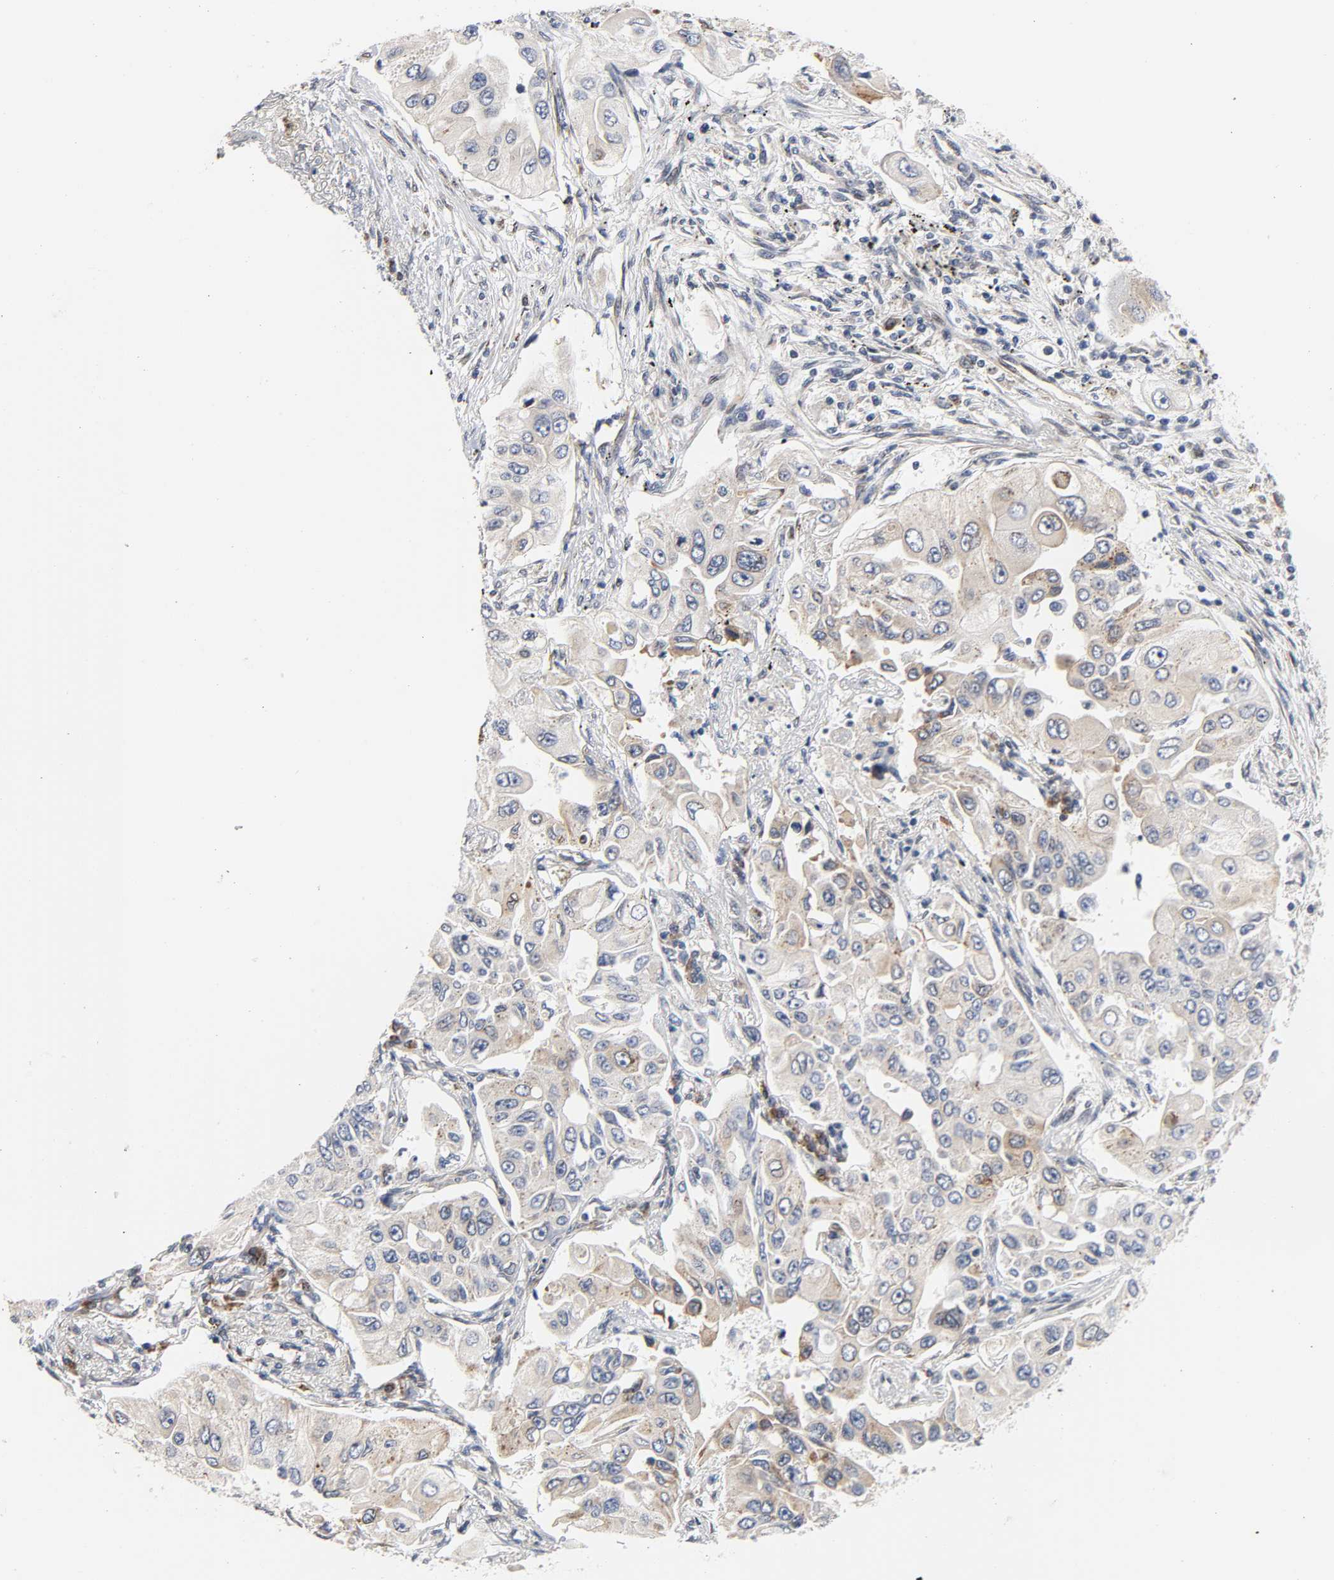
{"staining": {"intensity": "moderate", "quantity": "25%-75%", "location": "cytoplasmic/membranous"}, "tissue": "lung cancer", "cell_type": "Tumor cells", "image_type": "cancer", "snomed": [{"axis": "morphology", "description": "Adenocarcinoma, NOS"}, {"axis": "topography", "description": "Lung"}], "caption": "High-magnification brightfield microscopy of lung cancer (adenocarcinoma) stained with DAB (brown) and counterstained with hematoxylin (blue). tumor cells exhibit moderate cytoplasmic/membranous positivity is identified in approximately25%-75% of cells.", "gene": "ASB6", "patient": {"sex": "male", "age": 84}}